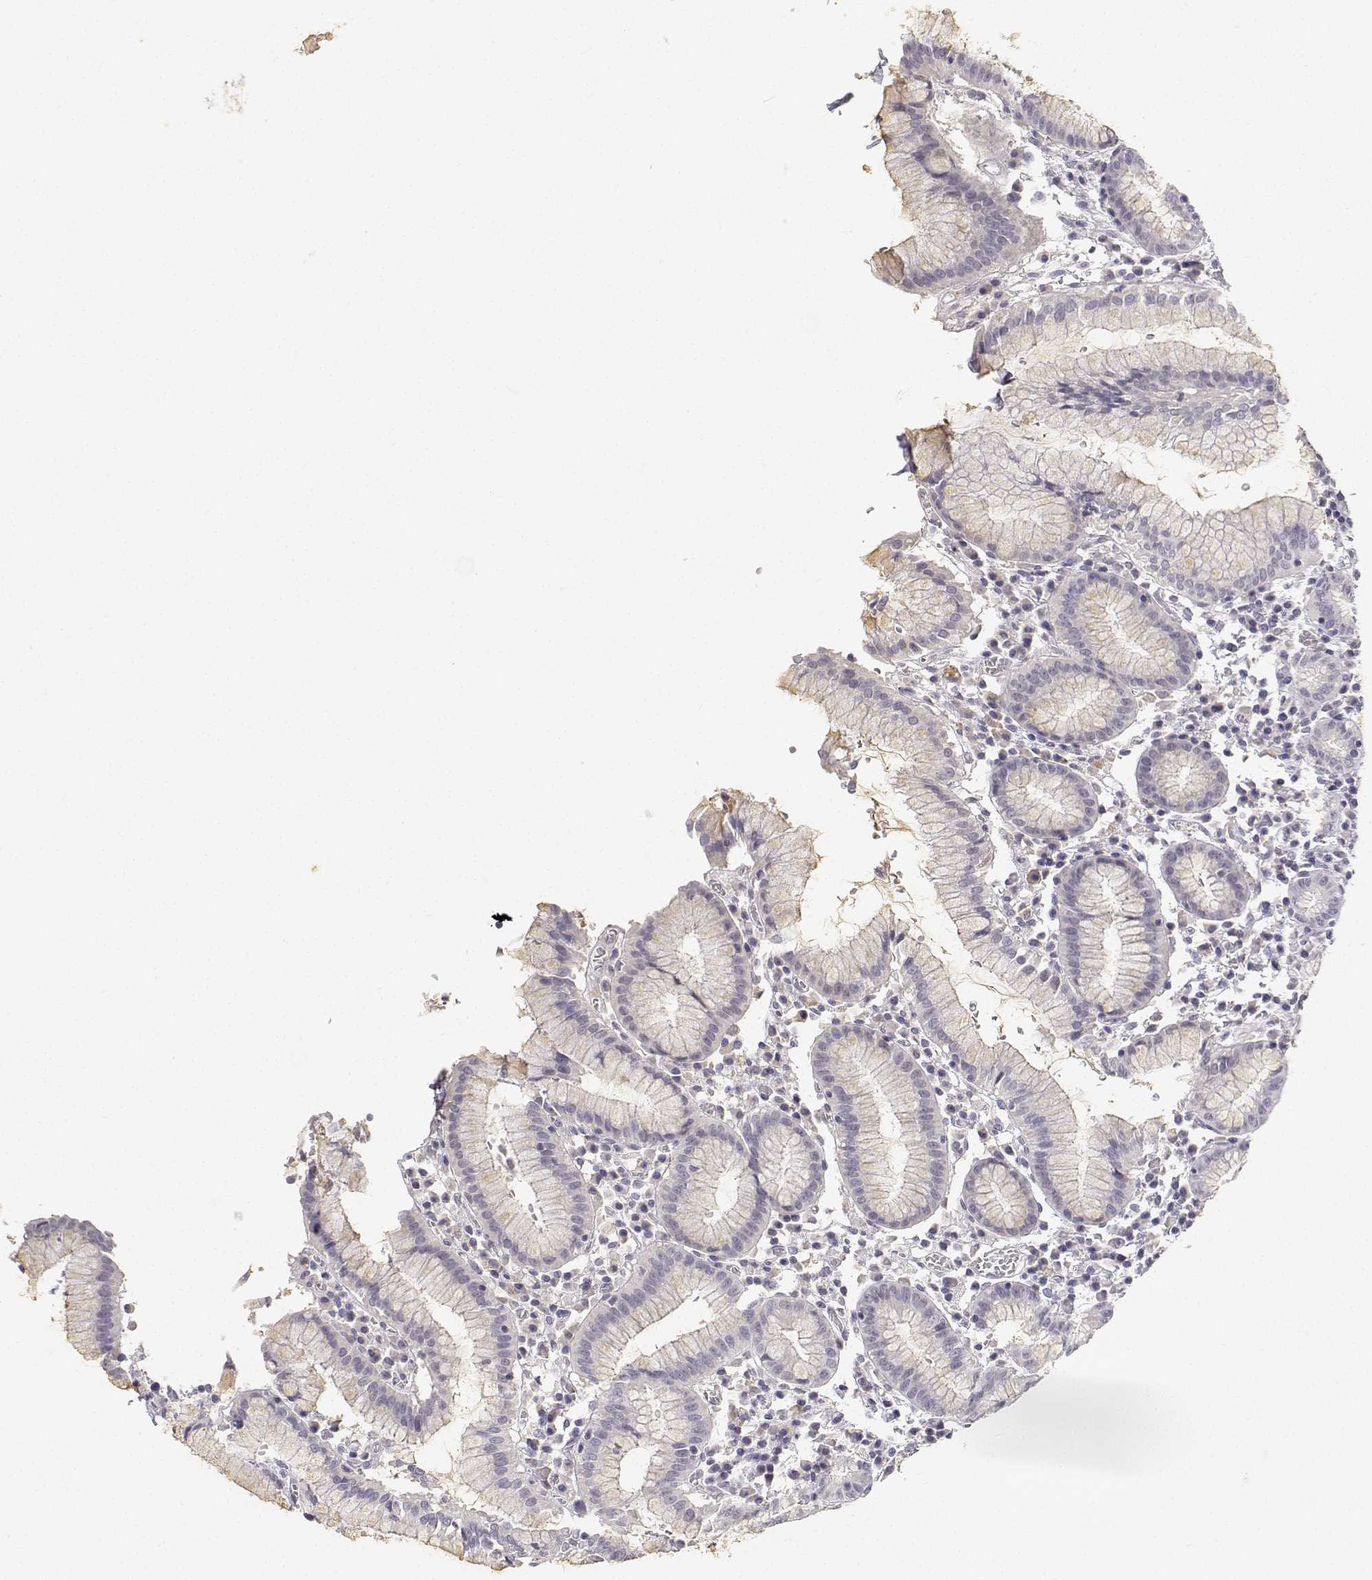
{"staining": {"intensity": "negative", "quantity": "none", "location": "none"}, "tissue": "stomach", "cell_type": "Glandular cells", "image_type": "normal", "snomed": [{"axis": "morphology", "description": "Normal tissue, NOS"}, {"axis": "topography", "description": "Stomach"}], "caption": "Immunohistochemistry (IHC) photomicrograph of normal stomach stained for a protein (brown), which shows no staining in glandular cells.", "gene": "PAEP", "patient": {"sex": "male", "age": 55}}